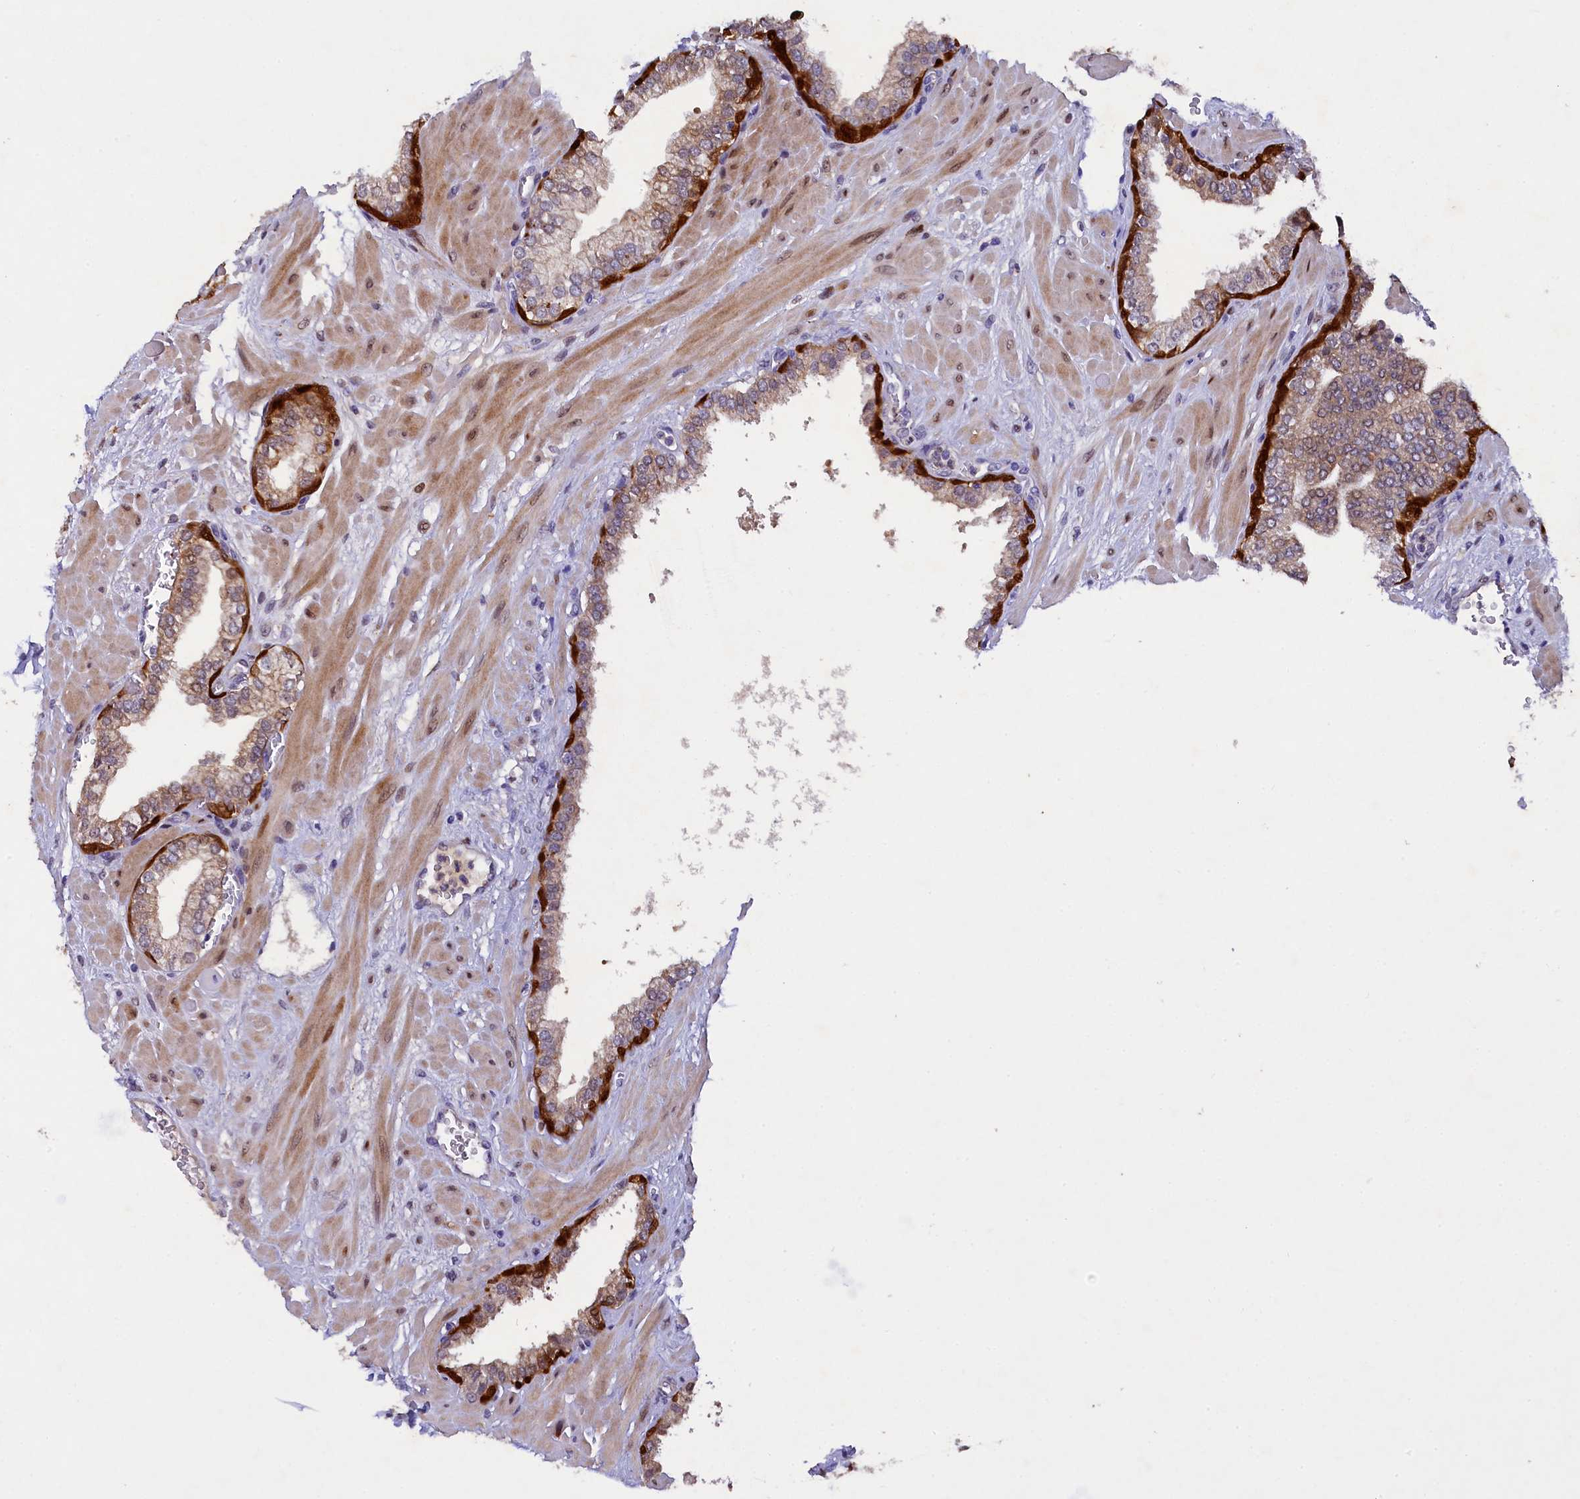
{"staining": {"intensity": "strong", "quantity": "25%-75%", "location": "cytoplasmic/membranous,nuclear"}, "tissue": "prostate", "cell_type": "Glandular cells", "image_type": "normal", "snomed": [{"axis": "morphology", "description": "Normal tissue, NOS"}, {"axis": "topography", "description": "Prostate"}], "caption": "IHC (DAB) staining of normal human prostate shows strong cytoplasmic/membranous,nuclear protein positivity in about 25%-75% of glandular cells. IHC stains the protein of interest in brown and the nuclei are stained blue.", "gene": "TGDS", "patient": {"sex": "male", "age": 60}}